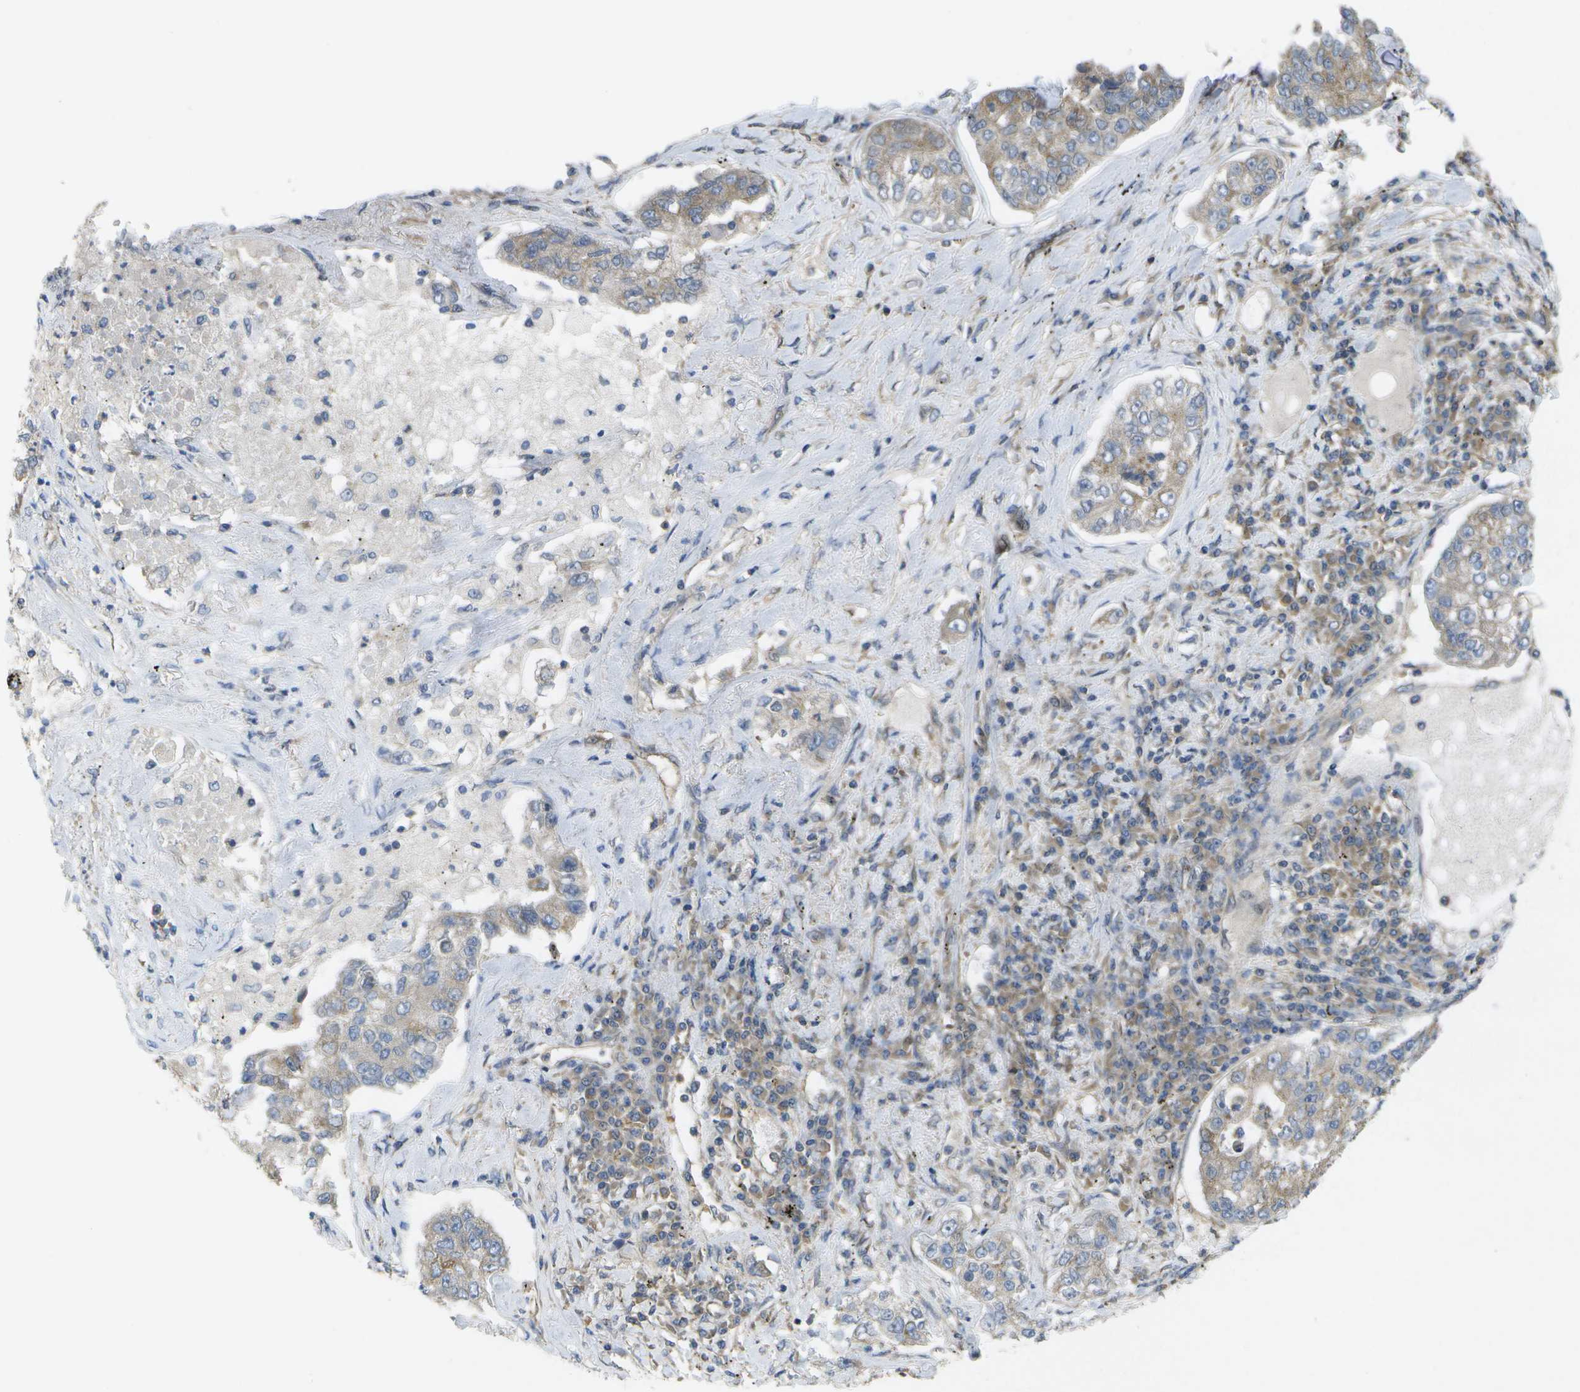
{"staining": {"intensity": "moderate", "quantity": "<25%", "location": "cytoplasmic/membranous"}, "tissue": "lung cancer", "cell_type": "Tumor cells", "image_type": "cancer", "snomed": [{"axis": "morphology", "description": "Adenocarcinoma, NOS"}, {"axis": "topography", "description": "Lung"}], "caption": "There is low levels of moderate cytoplasmic/membranous positivity in tumor cells of lung cancer, as demonstrated by immunohistochemical staining (brown color).", "gene": "DPM3", "patient": {"sex": "male", "age": 49}}